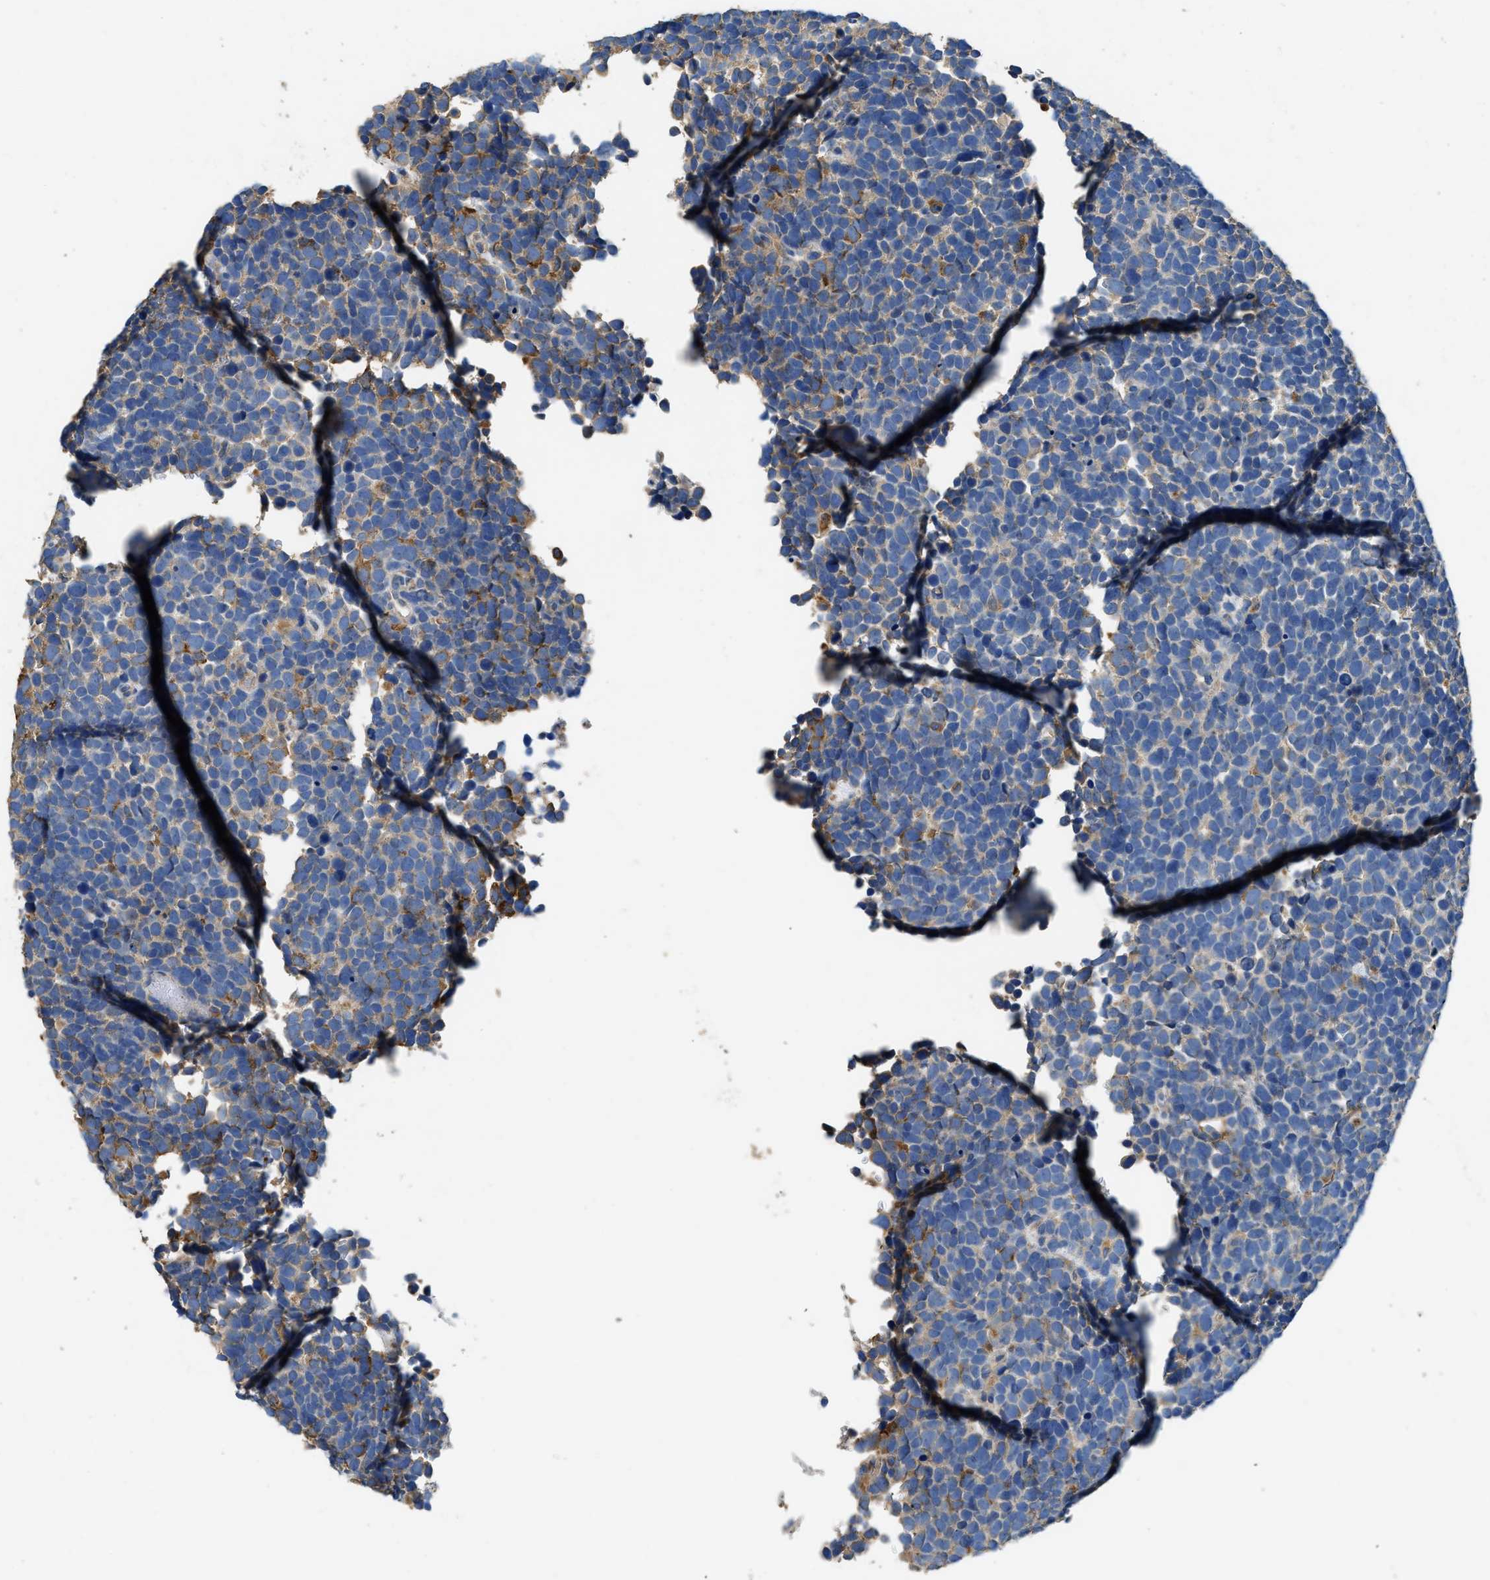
{"staining": {"intensity": "moderate", "quantity": "<25%", "location": "cytoplasmic/membranous"}, "tissue": "urothelial cancer", "cell_type": "Tumor cells", "image_type": "cancer", "snomed": [{"axis": "morphology", "description": "Urothelial carcinoma, High grade"}, {"axis": "topography", "description": "Urinary bladder"}], "caption": "Moderate cytoplasmic/membranous staining is present in about <25% of tumor cells in high-grade urothelial carcinoma.", "gene": "CDK15", "patient": {"sex": "female", "age": 82}}